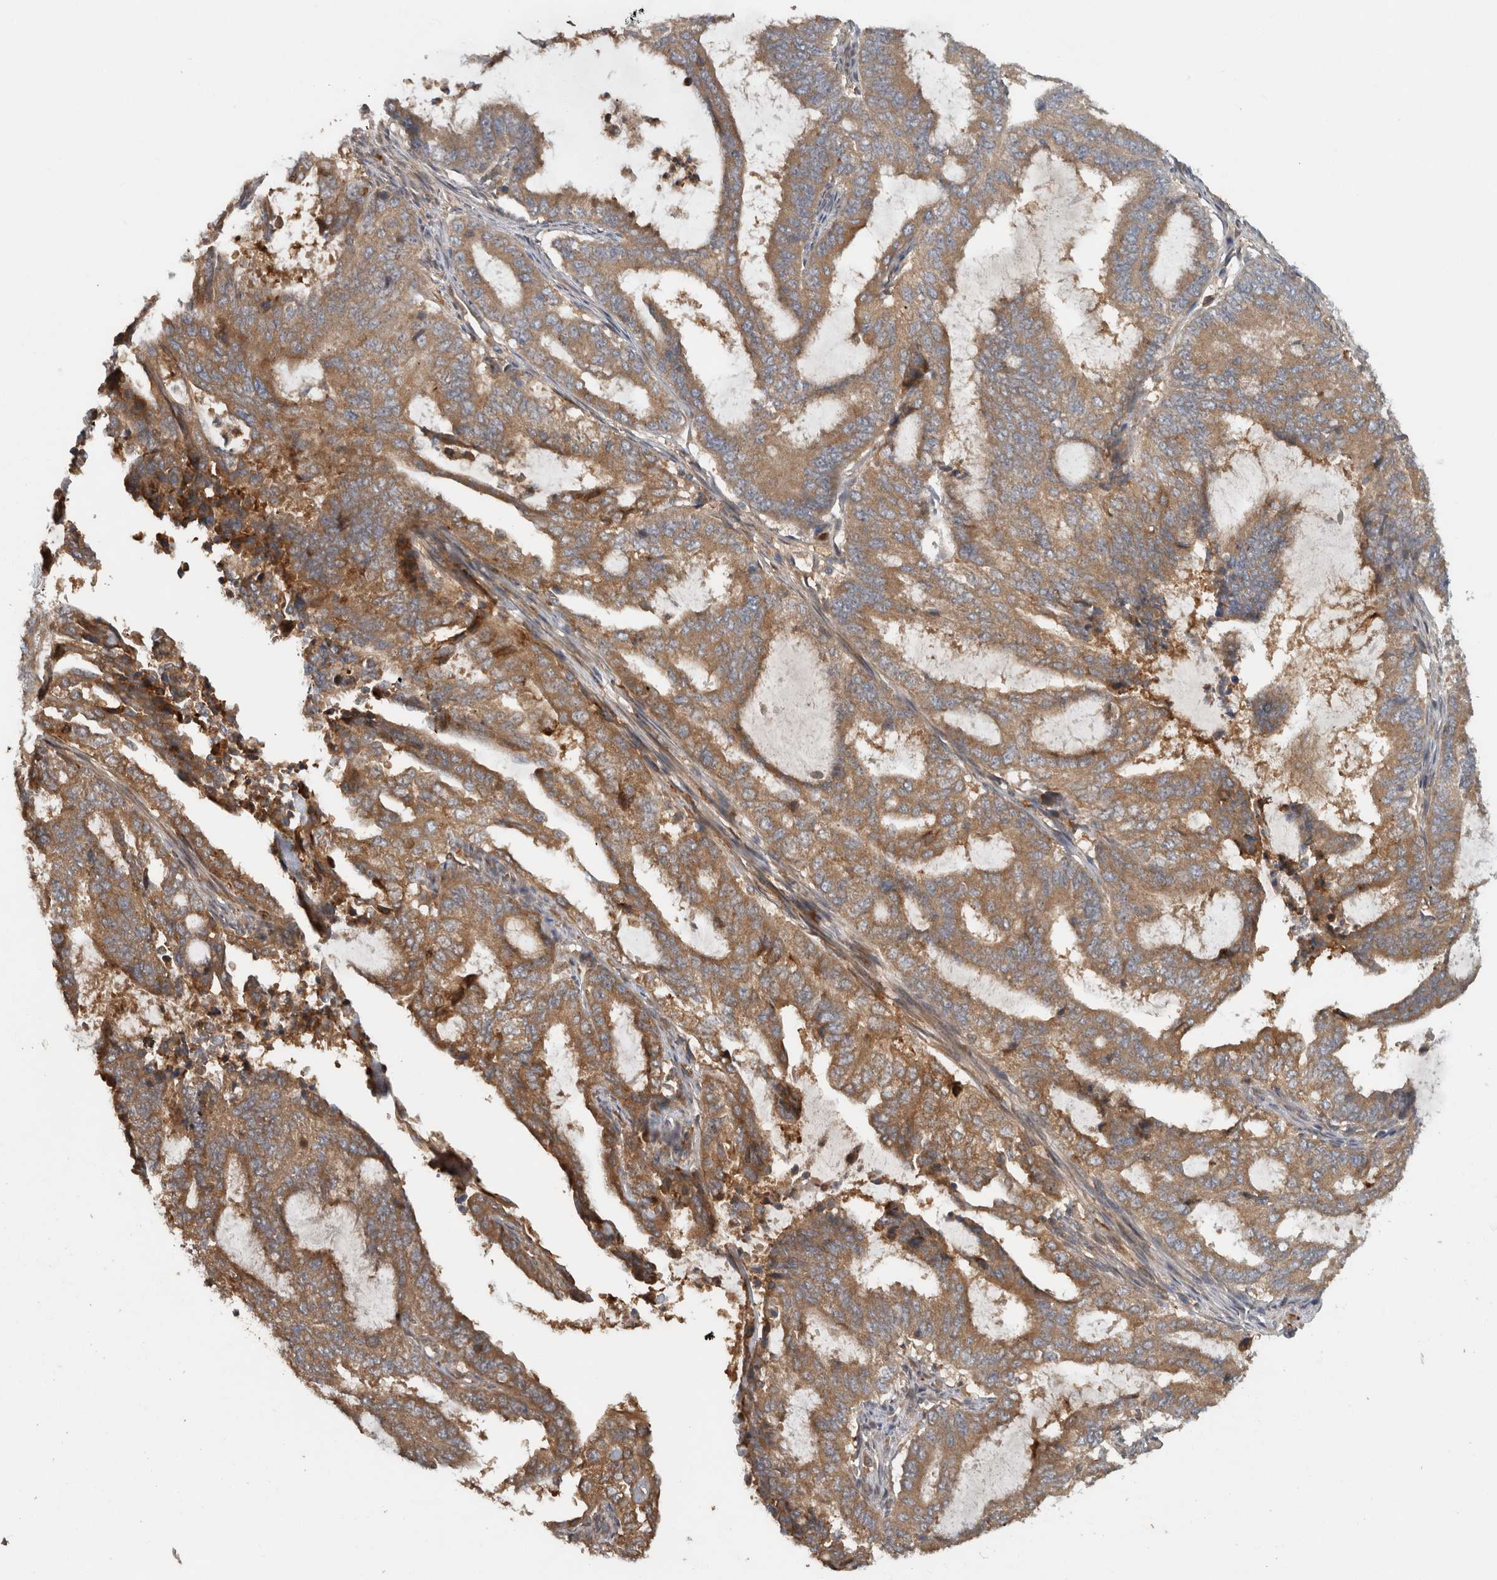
{"staining": {"intensity": "moderate", "quantity": ">75%", "location": "cytoplasmic/membranous"}, "tissue": "endometrial cancer", "cell_type": "Tumor cells", "image_type": "cancer", "snomed": [{"axis": "morphology", "description": "Adenocarcinoma, NOS"}, {"axis": "topography", "description": "Endometrium"}], "caption": "Moderate cytoplasmic/membranous protein staining is appreciated in about >75% of tumor cells in endometrial cancer (adenocarcinoma).", "gene": "VEPH1", "patient": {"sex": "female", "age": 51}}